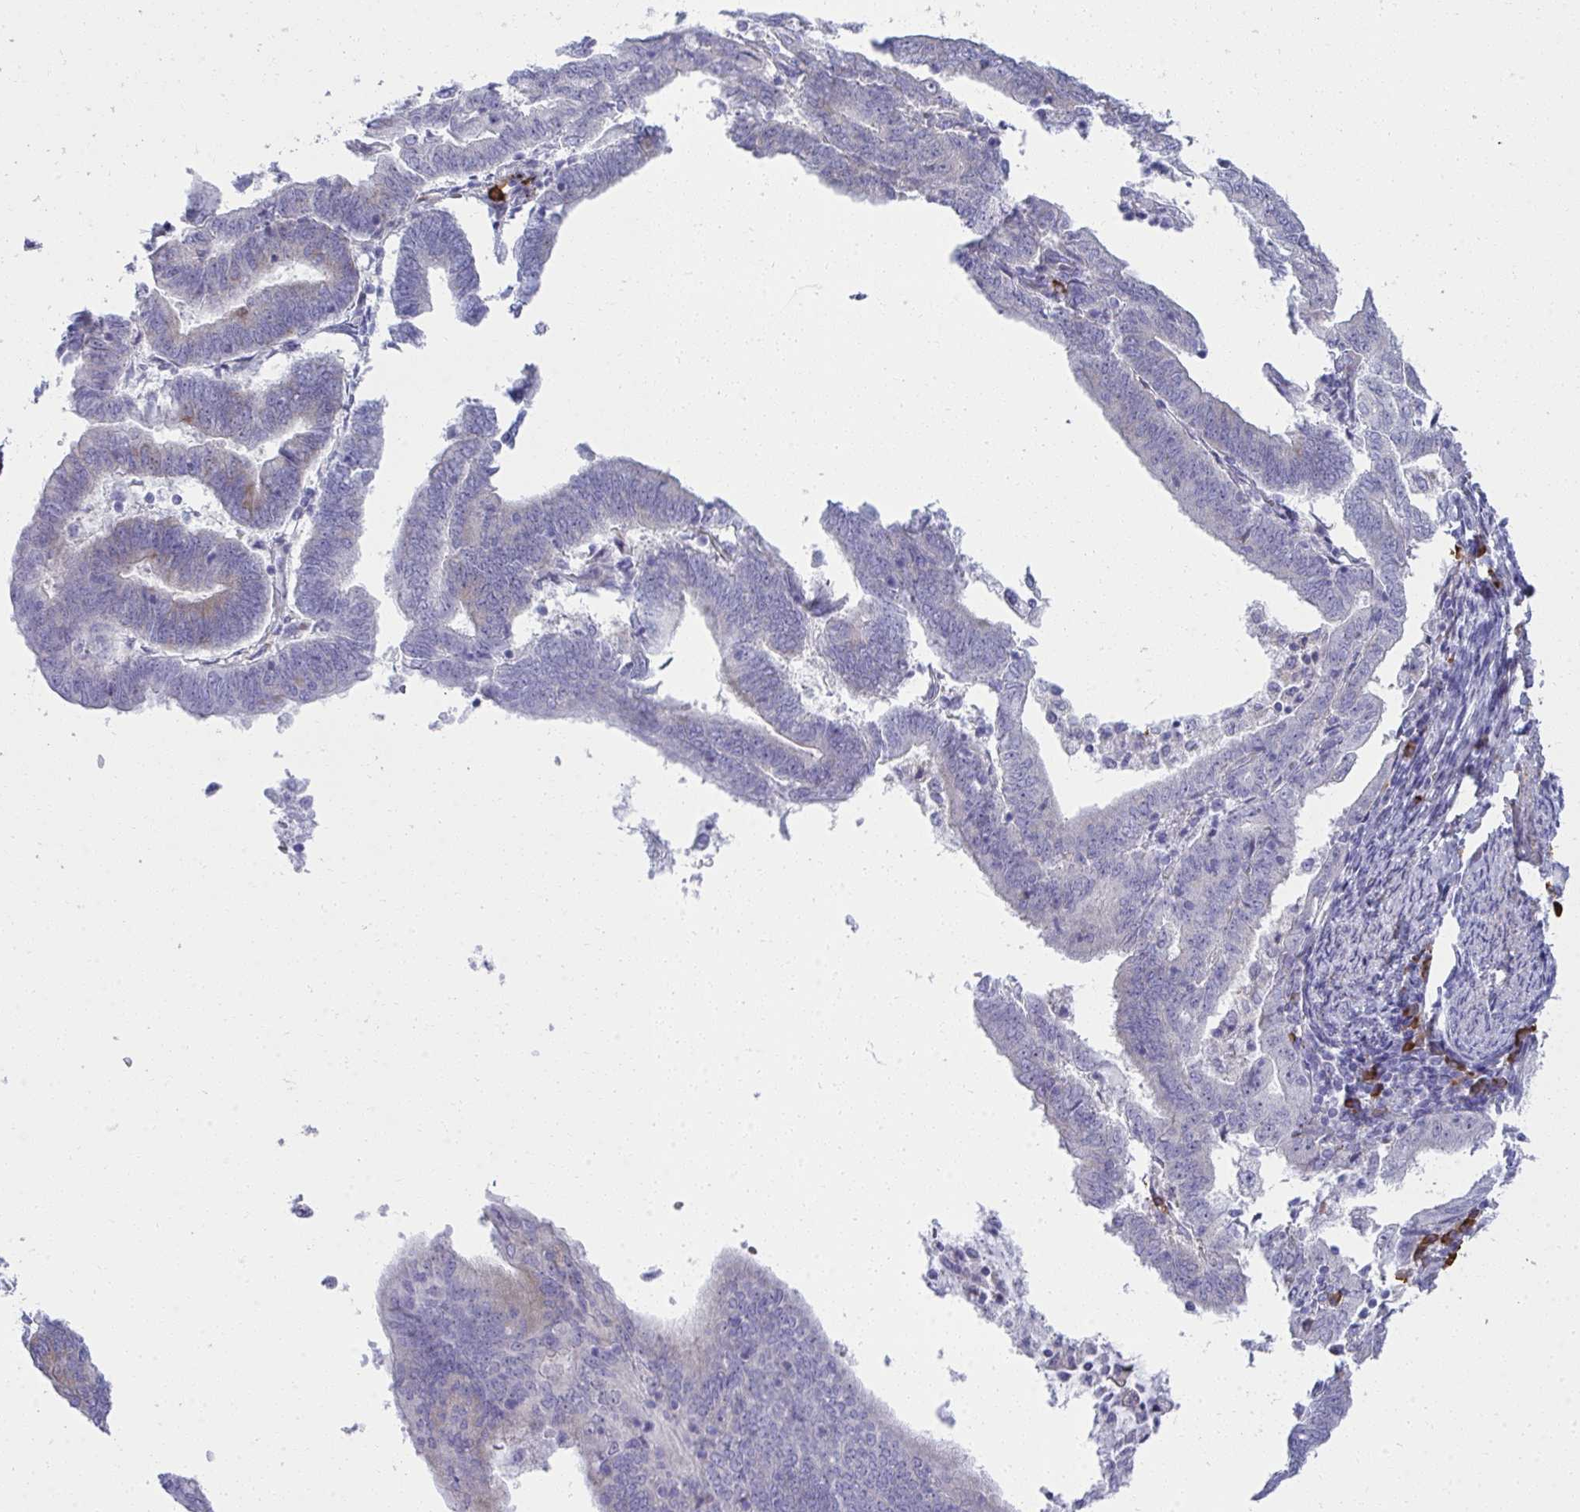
{"staining": {"intensity": "negative", "quantity": "none", "location": "none"}, "tissue": "endometrial cancer", "cell_type": "Tumor cells", "image_type": "cancer", "snomed": [{"axis": "morphology", "description": "Adenocarcinoma, NOS"}, {"axis": "topography", "description": "Endometrium"}], "caption": "High power microscopy image of an immunohistochemistry (IHC) photomicrograph of endometrial adenocarcinoma, revealing no significant expression in tumor cells. Brightfield microscopy of immunohistochemistry stained with DAB (brown) and hematoxylin (blue), captured at high magnification.", "gene": "PUS7L", "patient": {"sex": "female", "age": 70}}